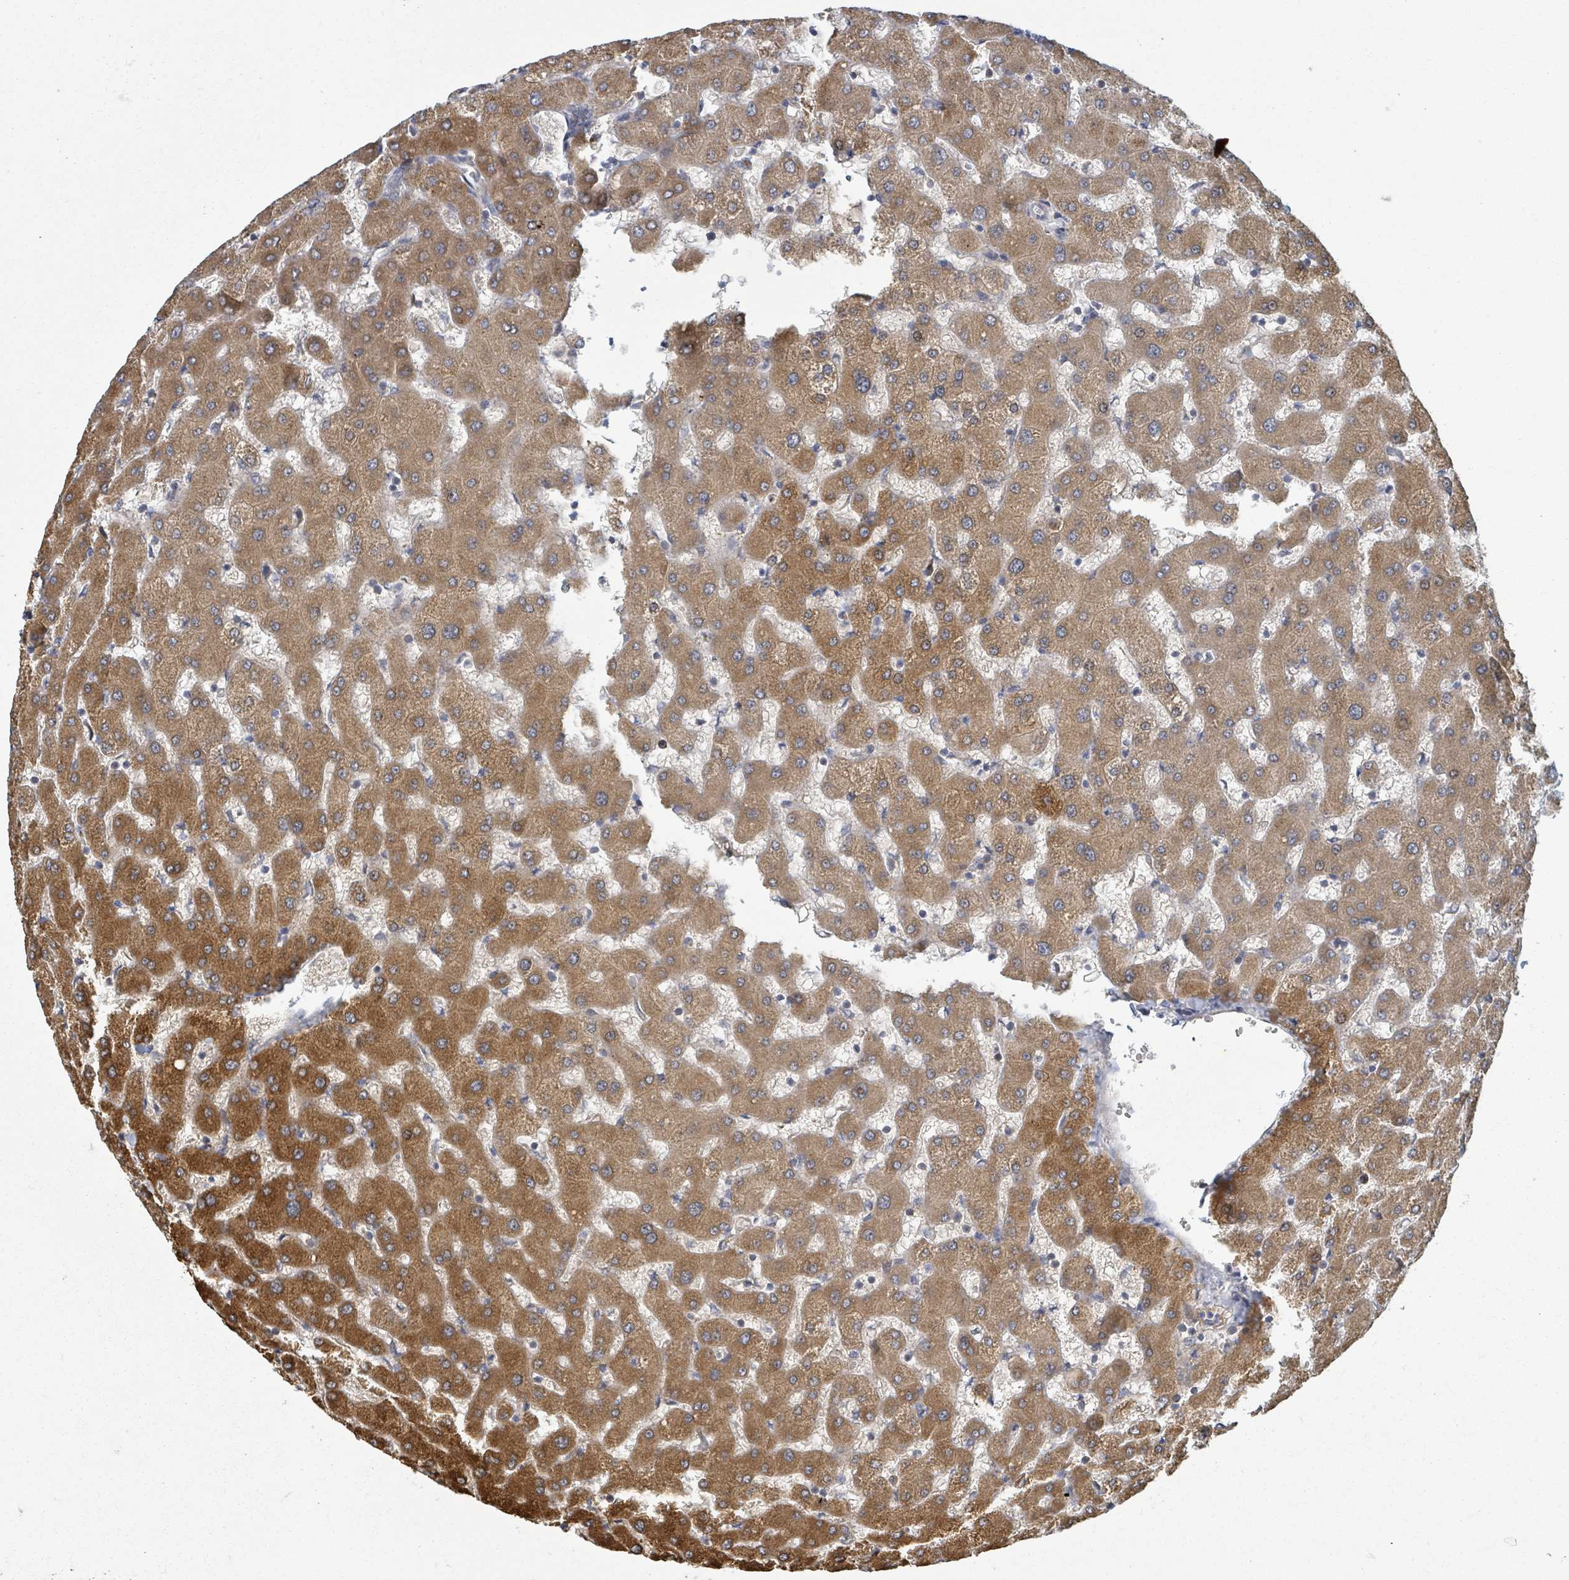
{"staining": {"intensity": "negative", "quantity": "none", "location": "none"}, "tissue": "liver", "cell_type": "Cholangiocytes", "image_type": "normal", "snomed": [{"axis": "morphology", "description": "Normal tissue, NOS"}, {"axis": "topography", "description": "Liver"}], "caption": "High magnification brightfield microscopy of benign liver stained with DAB (brown) and counterstained with hematoxylin (blue): cholangiocytes show no significant positivity. (Immunohistochemistry, brightfield microscopy, high magnification).", "gene": "GABBR1", "patient": {"sex": "female", "age": 63}}